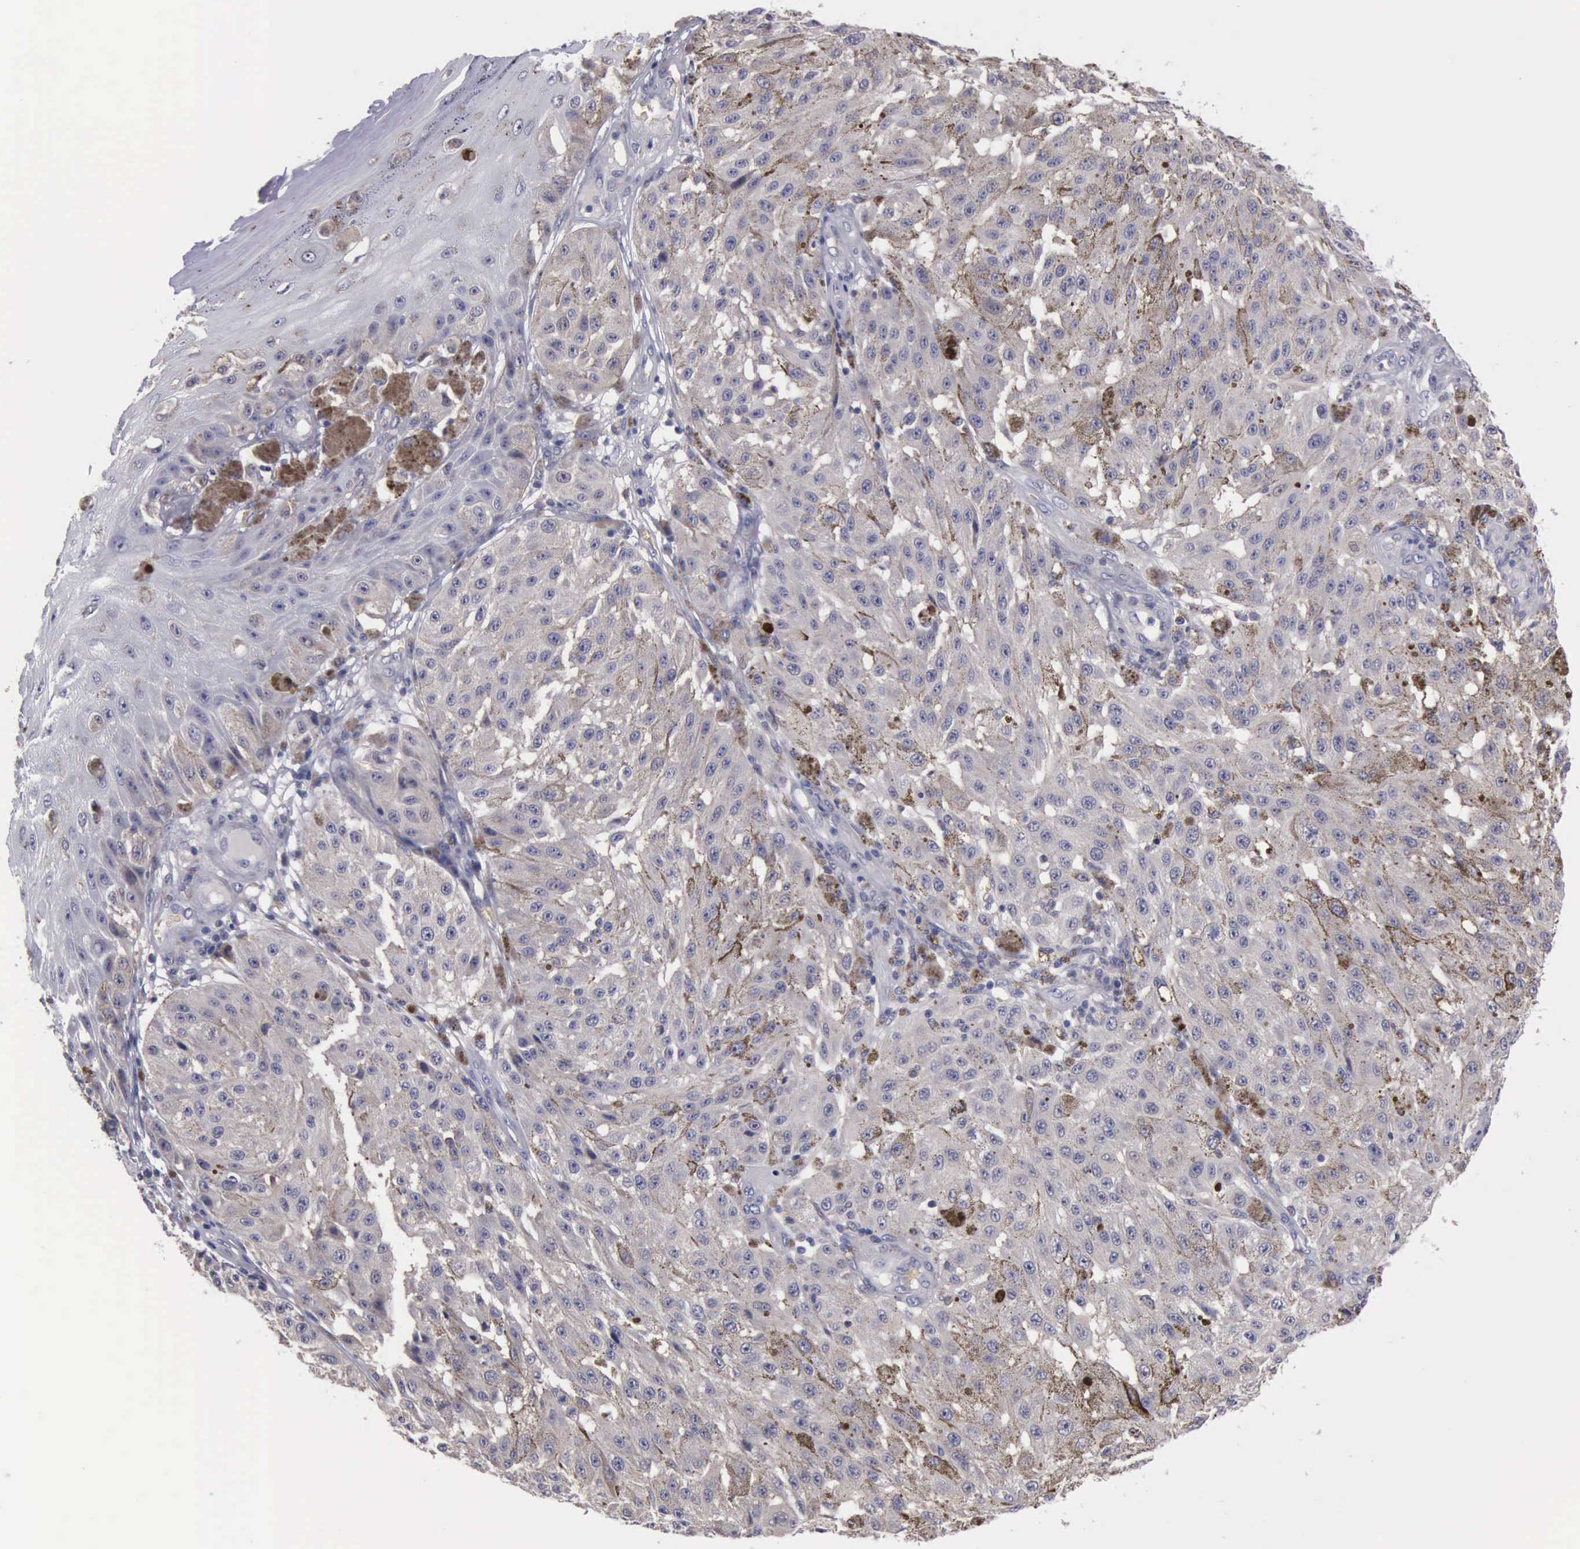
{"staining": {"intensity": "negative", "quantity": "none", "location": "none"}, "tissue": "melanoma", "cell_type": "Tumor cells", "image_type": "cancer", "snomed": [{"axis": "morphology", "description": "Malignant melanoma, NOS"}, {"axis": "topography", "description": "Skin"}], "caption": "Immunohistochemistry micrograph of human malignant melanoma stained for a protein (brown), which demonstrates no staining in tumor cells. The staining is performed using DAB (3,3'-diaminobenzidine) brown chromogen with nuclei counter-stained in using hematoxylin.", "gene": "CEP128", "patient": {"sex": "female", "age": 64}}